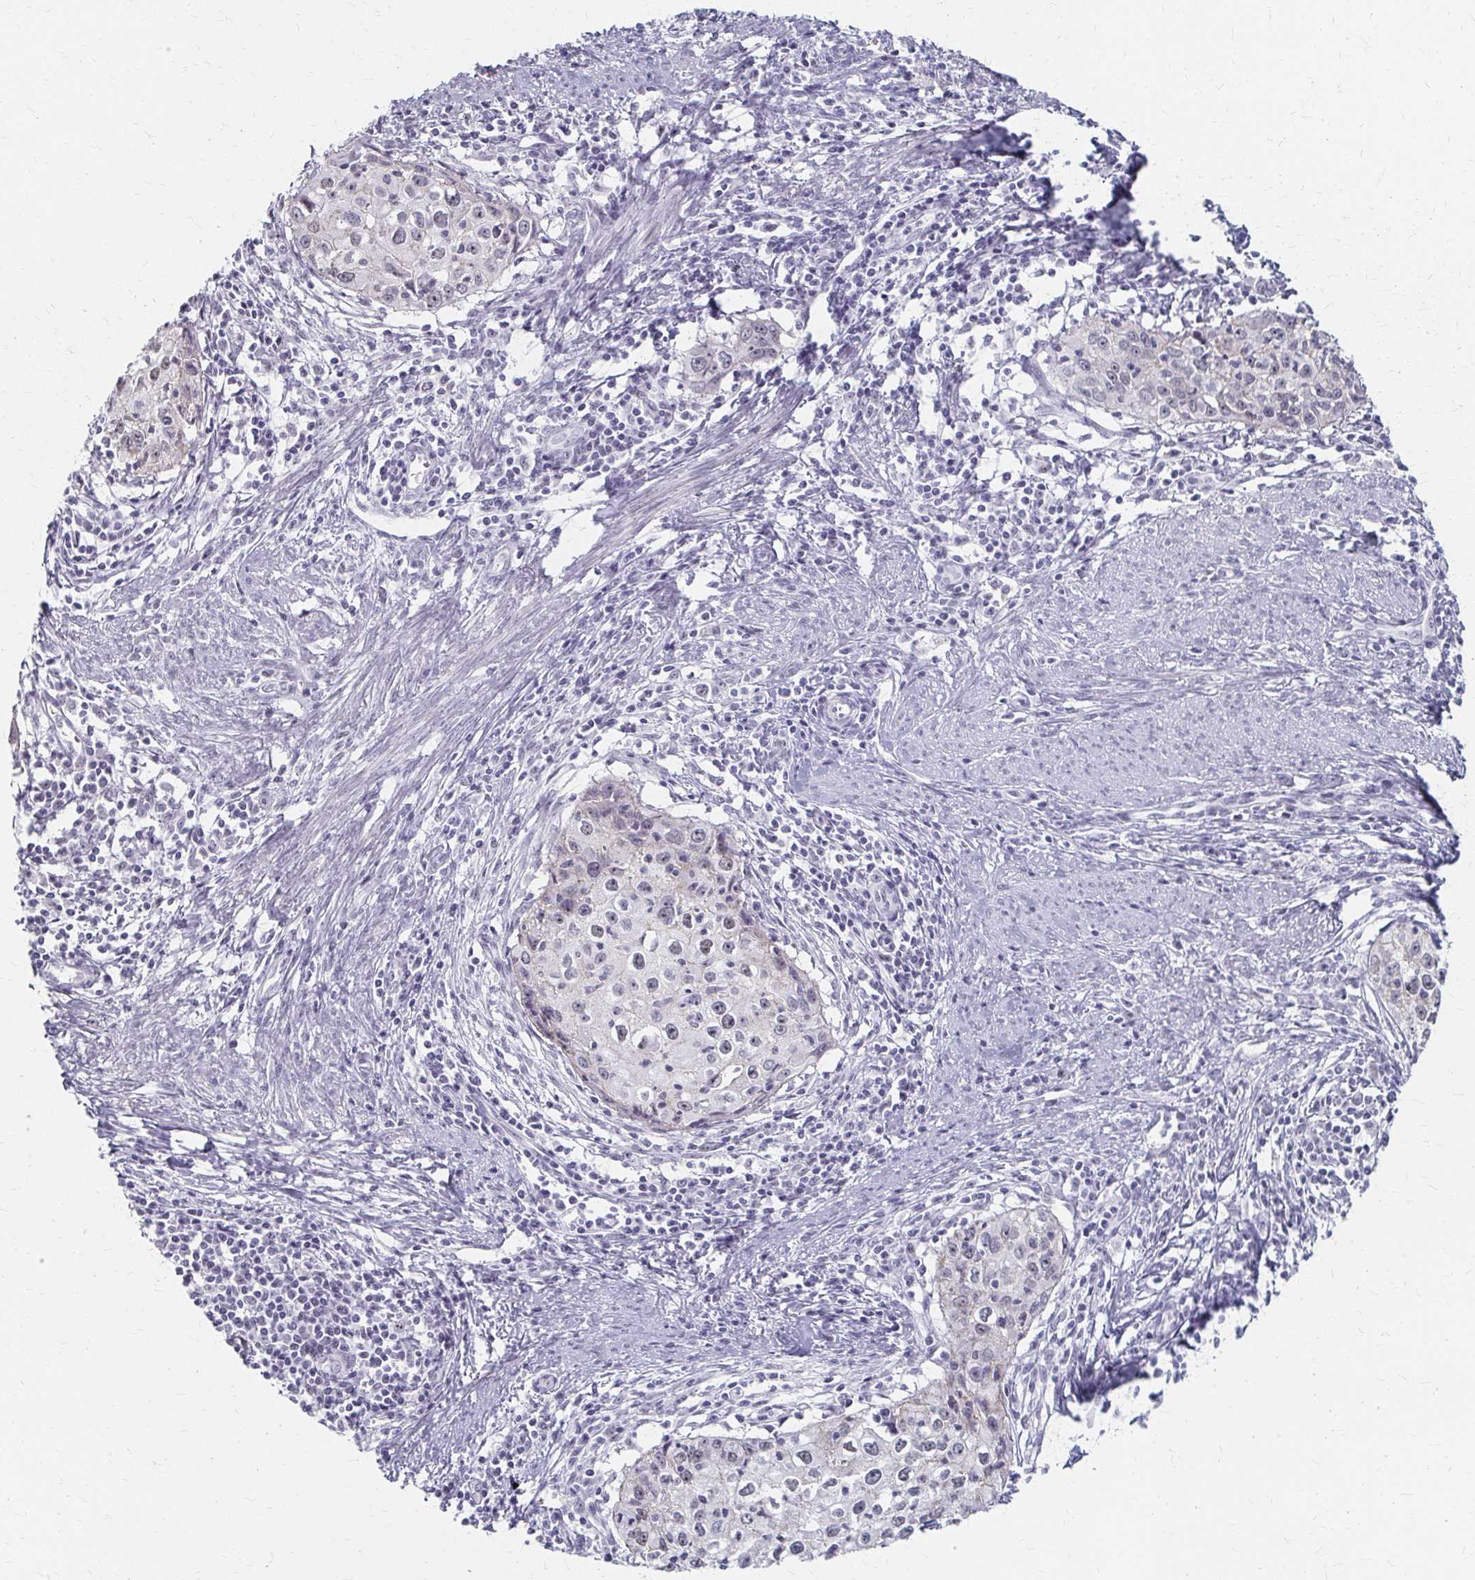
{"staining": {"intensity": "negative", "quantity": "none", "location": "none"}, "tissue": "cervical cancer", "cell_type": "Tumor cells", "image_type": "cancer", "snomed": [{"axis": "morphology", "description": "Squamous cell carcinoma, NOS"}, {"axis": "topography", "description": "Cervix"}], "caption": "A photomicrograph of cervical squamous cell carcinoma stained for a protein exhibits no brown staining in tumor cells.", "gene": "PES1", "patient": {"sex": "female", "age": 40}}